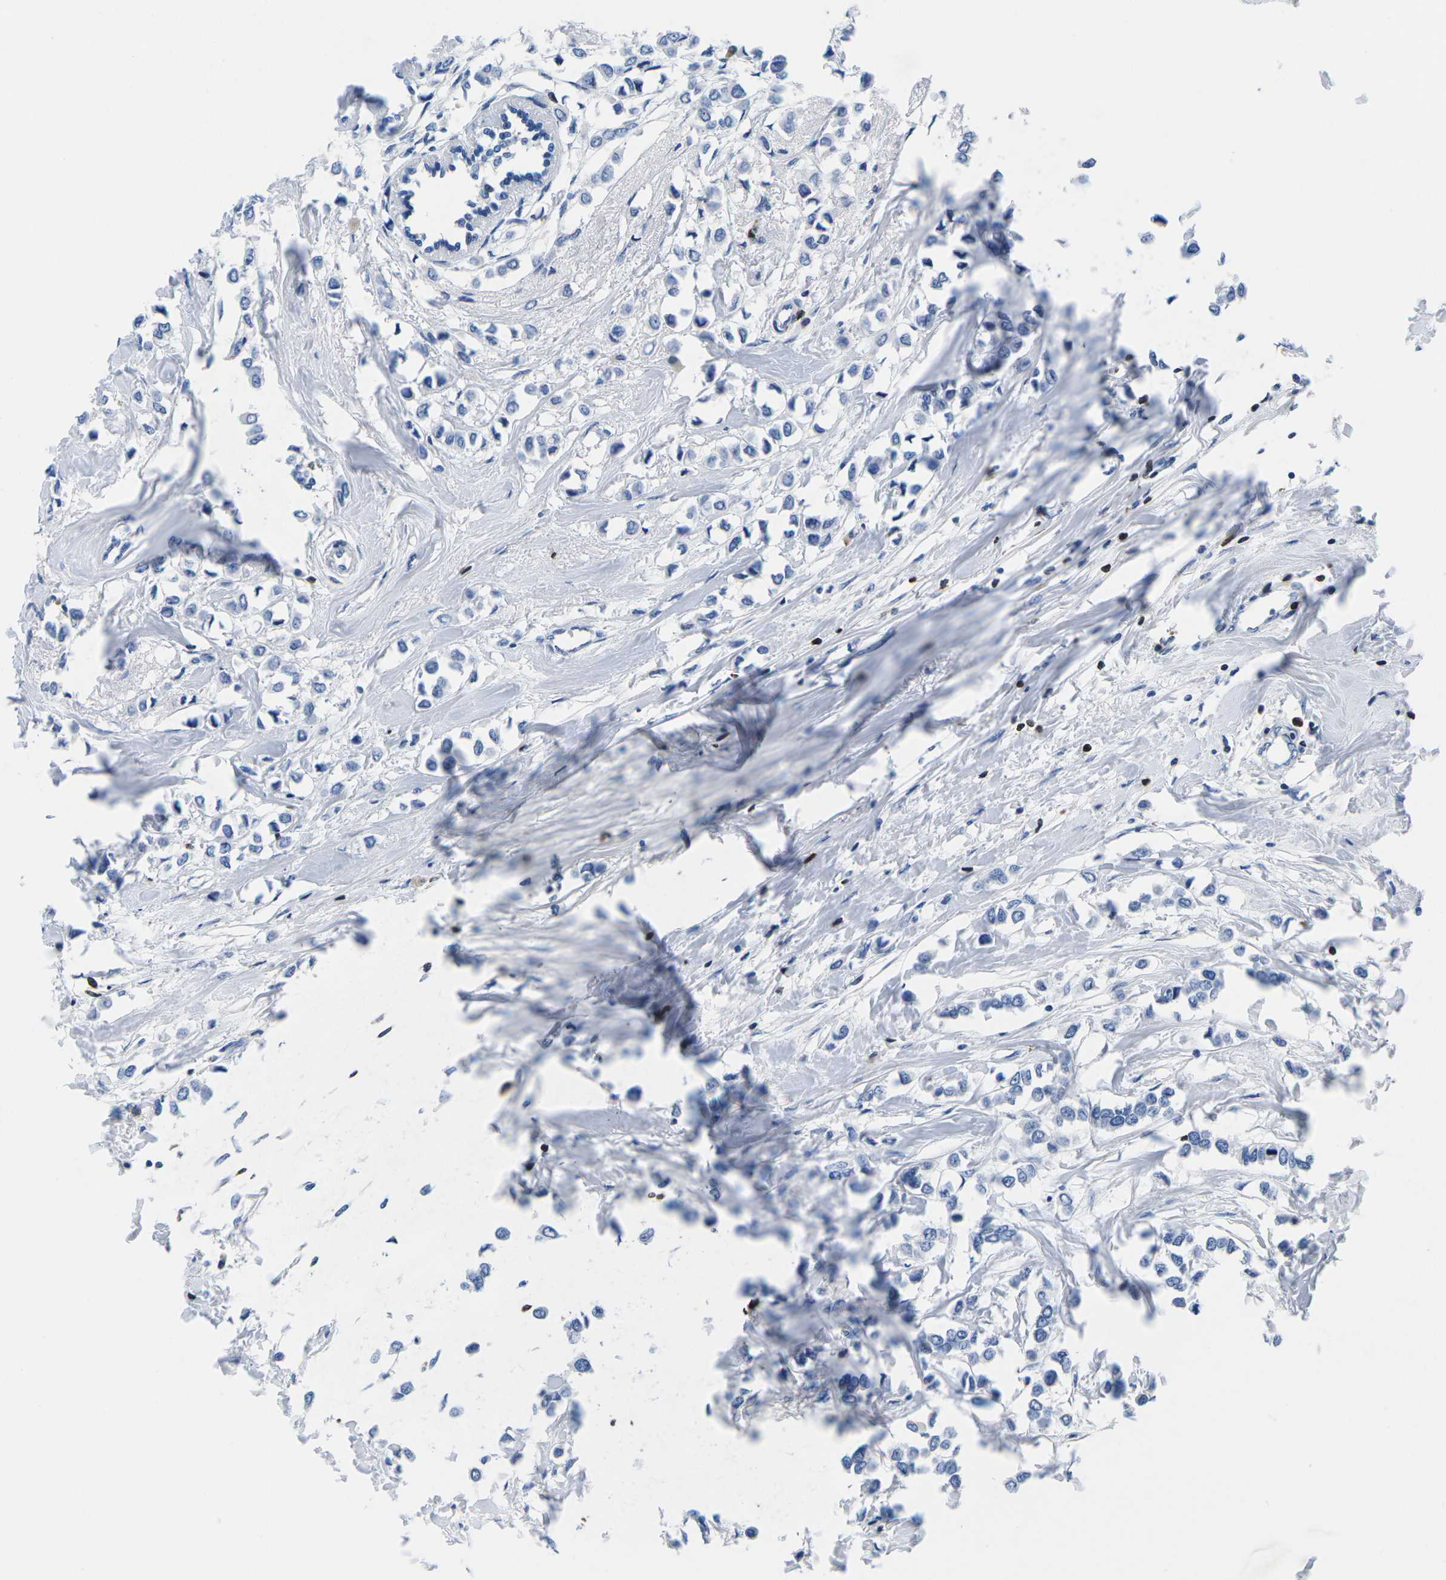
{"staining": {"intensity": "negative", "quantity": "none", "location": "none"}, "tissue": "breast cancer", "cell_type": "Tumor cells", "image_type": "cancer", "snomed": [{"axis": "morphology", "description": "Lobular carcinoma"}, {"axis": "topography", "description": "Breast"}], "caption": "Tumor cells are negative for protein expression in human breast lobular carcinoma.", "gene": "CTSW", "patient": {"sex": "female", "age": 51}}